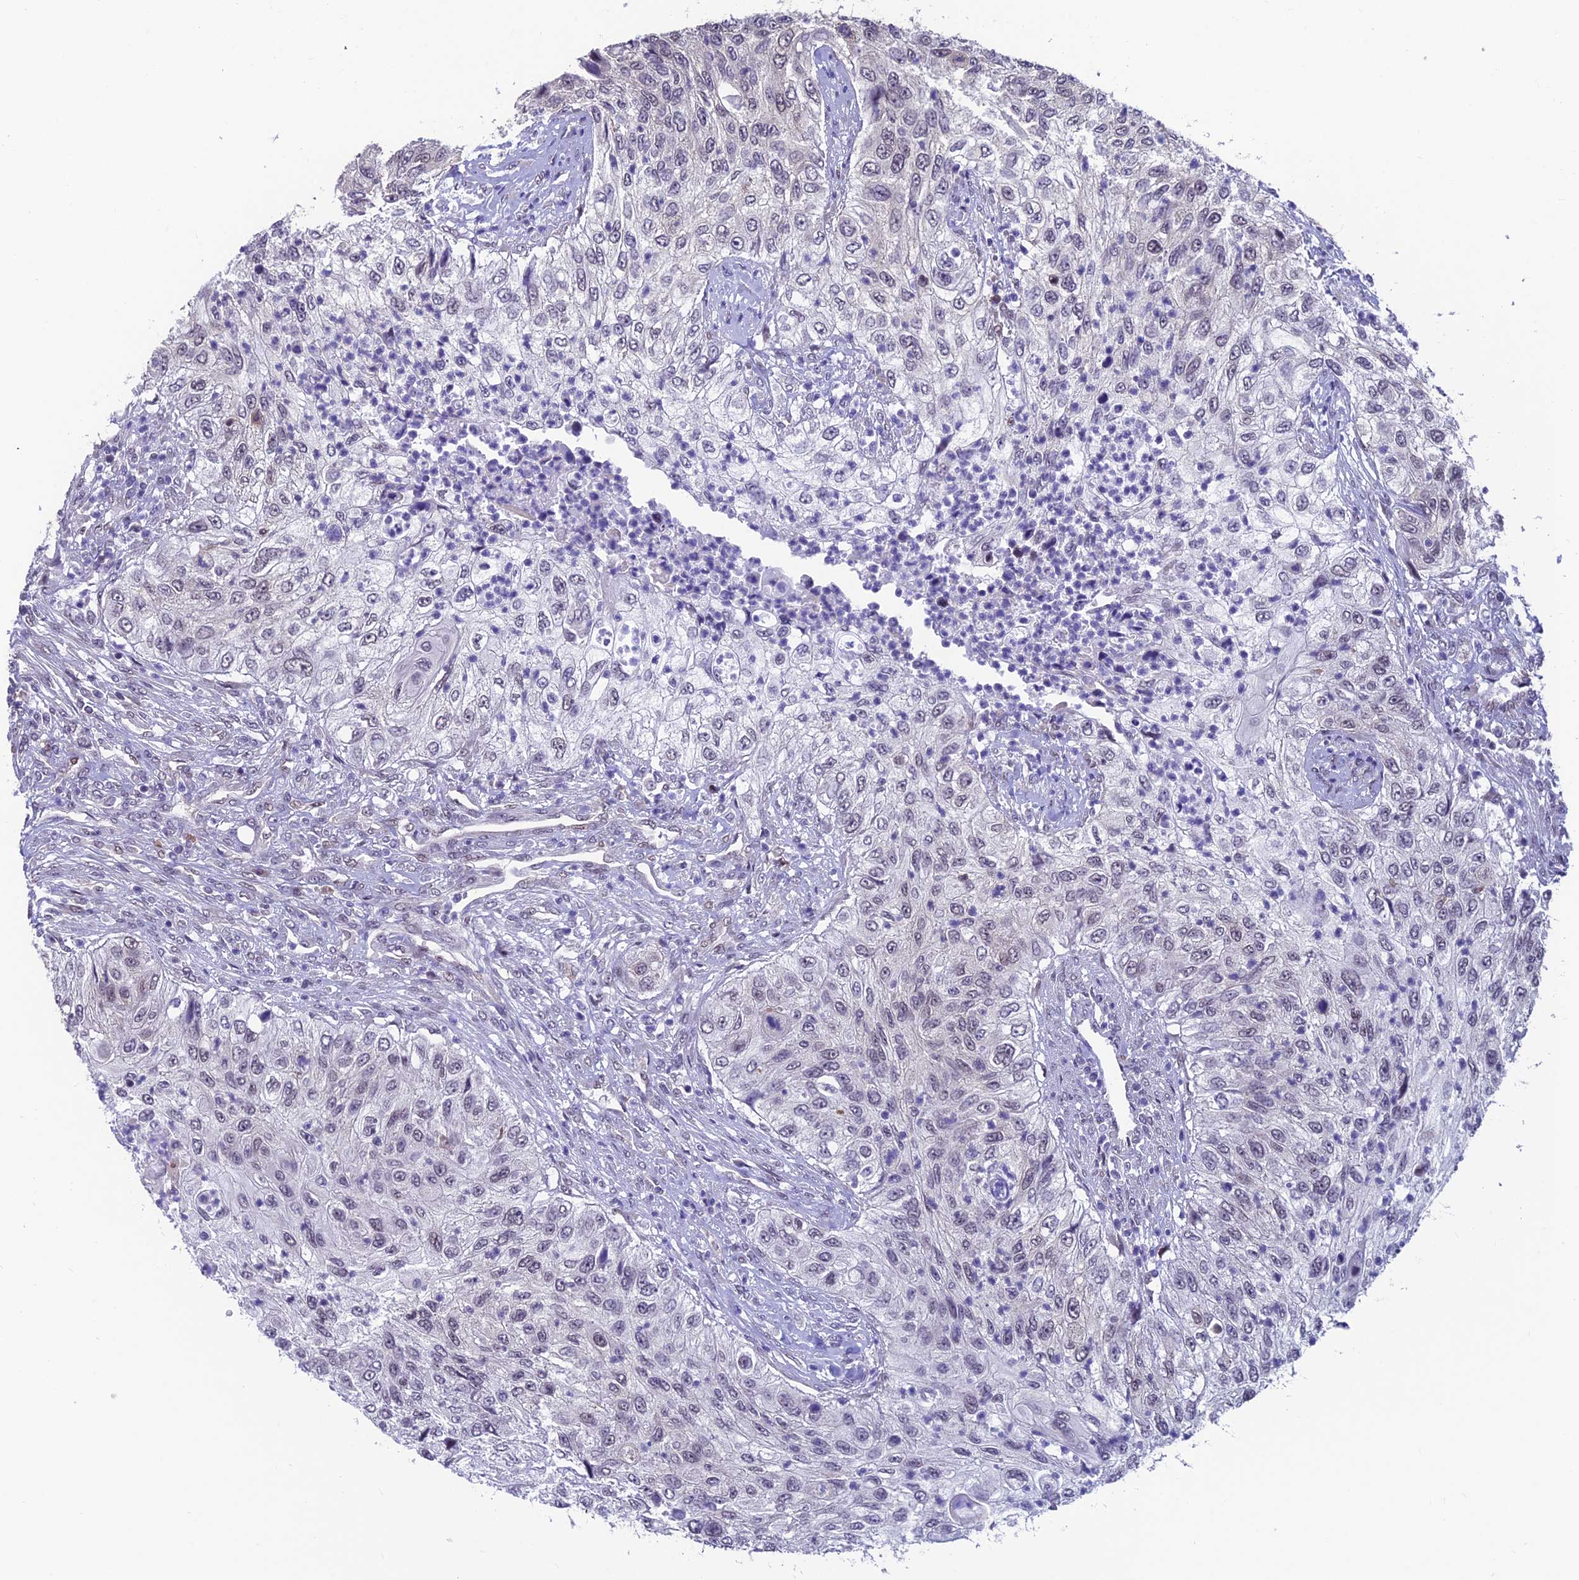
{"staining": {"intensity": "negative", "quantity": "none", "location": "none"}, "tissue": "urothelial cancer", "cell_type": "Tumor cells", "image_type": "cancer", "snomed": [{"axis": "morphology", "description": "Urothelial carcinoma, High grade"}, {"axis": "topography", "description": "Urinary bladder"}], "caption": "DAB immunohistochemical staining of human urothelial carcinoma (high-grade) reveals no significant staining in tumor cells.", "gene": "KIAA1191", "patient": {"sex": "female", "age": 60}}